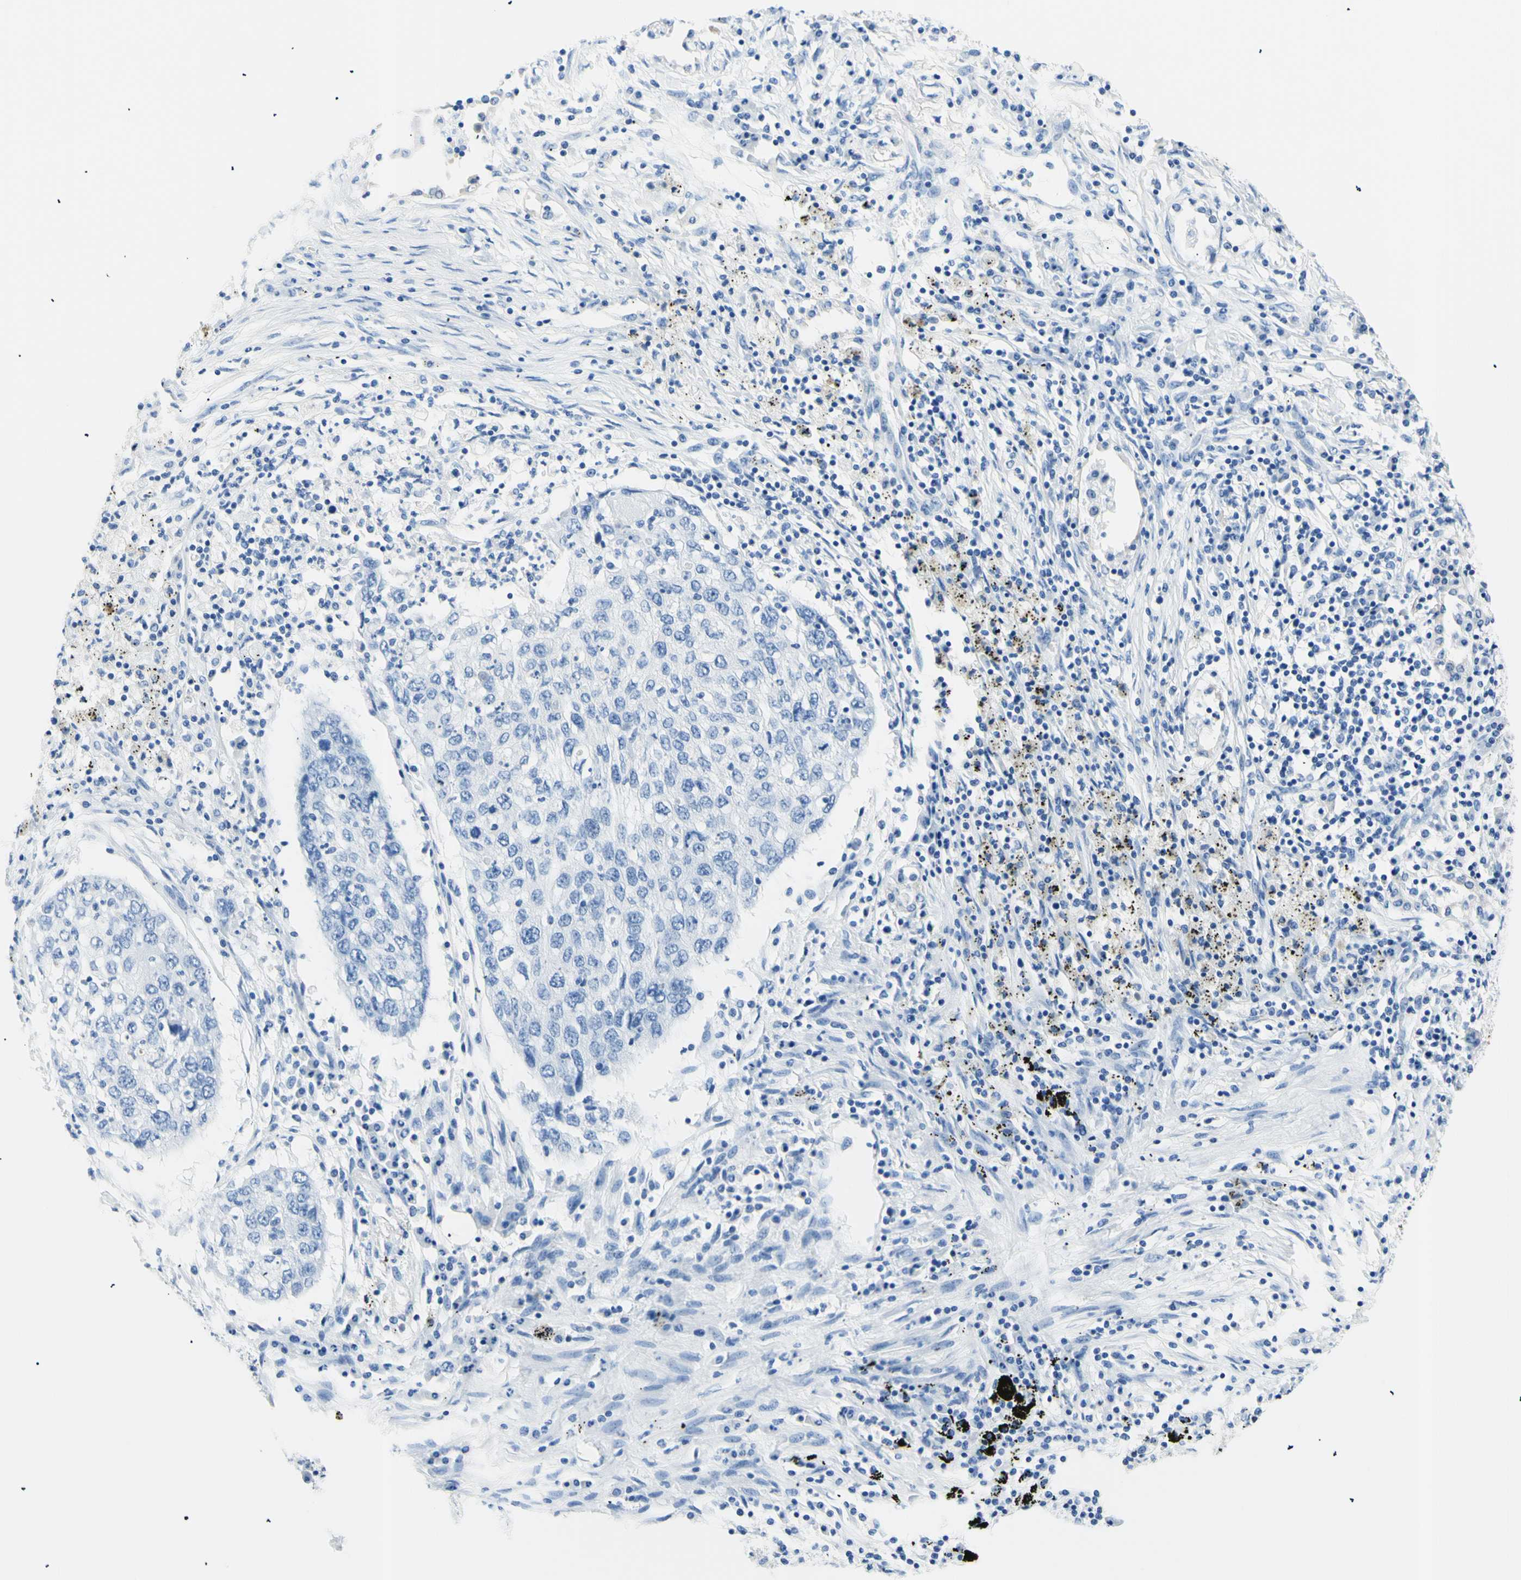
{"staining": {"intensity": "negative", "quantity": "none", "location": "none"}, "tissue": "lung cancer", "cell_type": "Tumor cells", "image_type": "cancer", "snomed": [{"axis": "morphology", "description": "Squamous cell carcinoma, NOS"}, {"axis": "topography", "description": "Lung"}], "caption": "Squamous cell carcinoma (lung) was stained to show a protein in brown. There is no significant positivity in tumor cells.", "gene": "HPCA", "patient": {"sex": "female", "age": 63}}